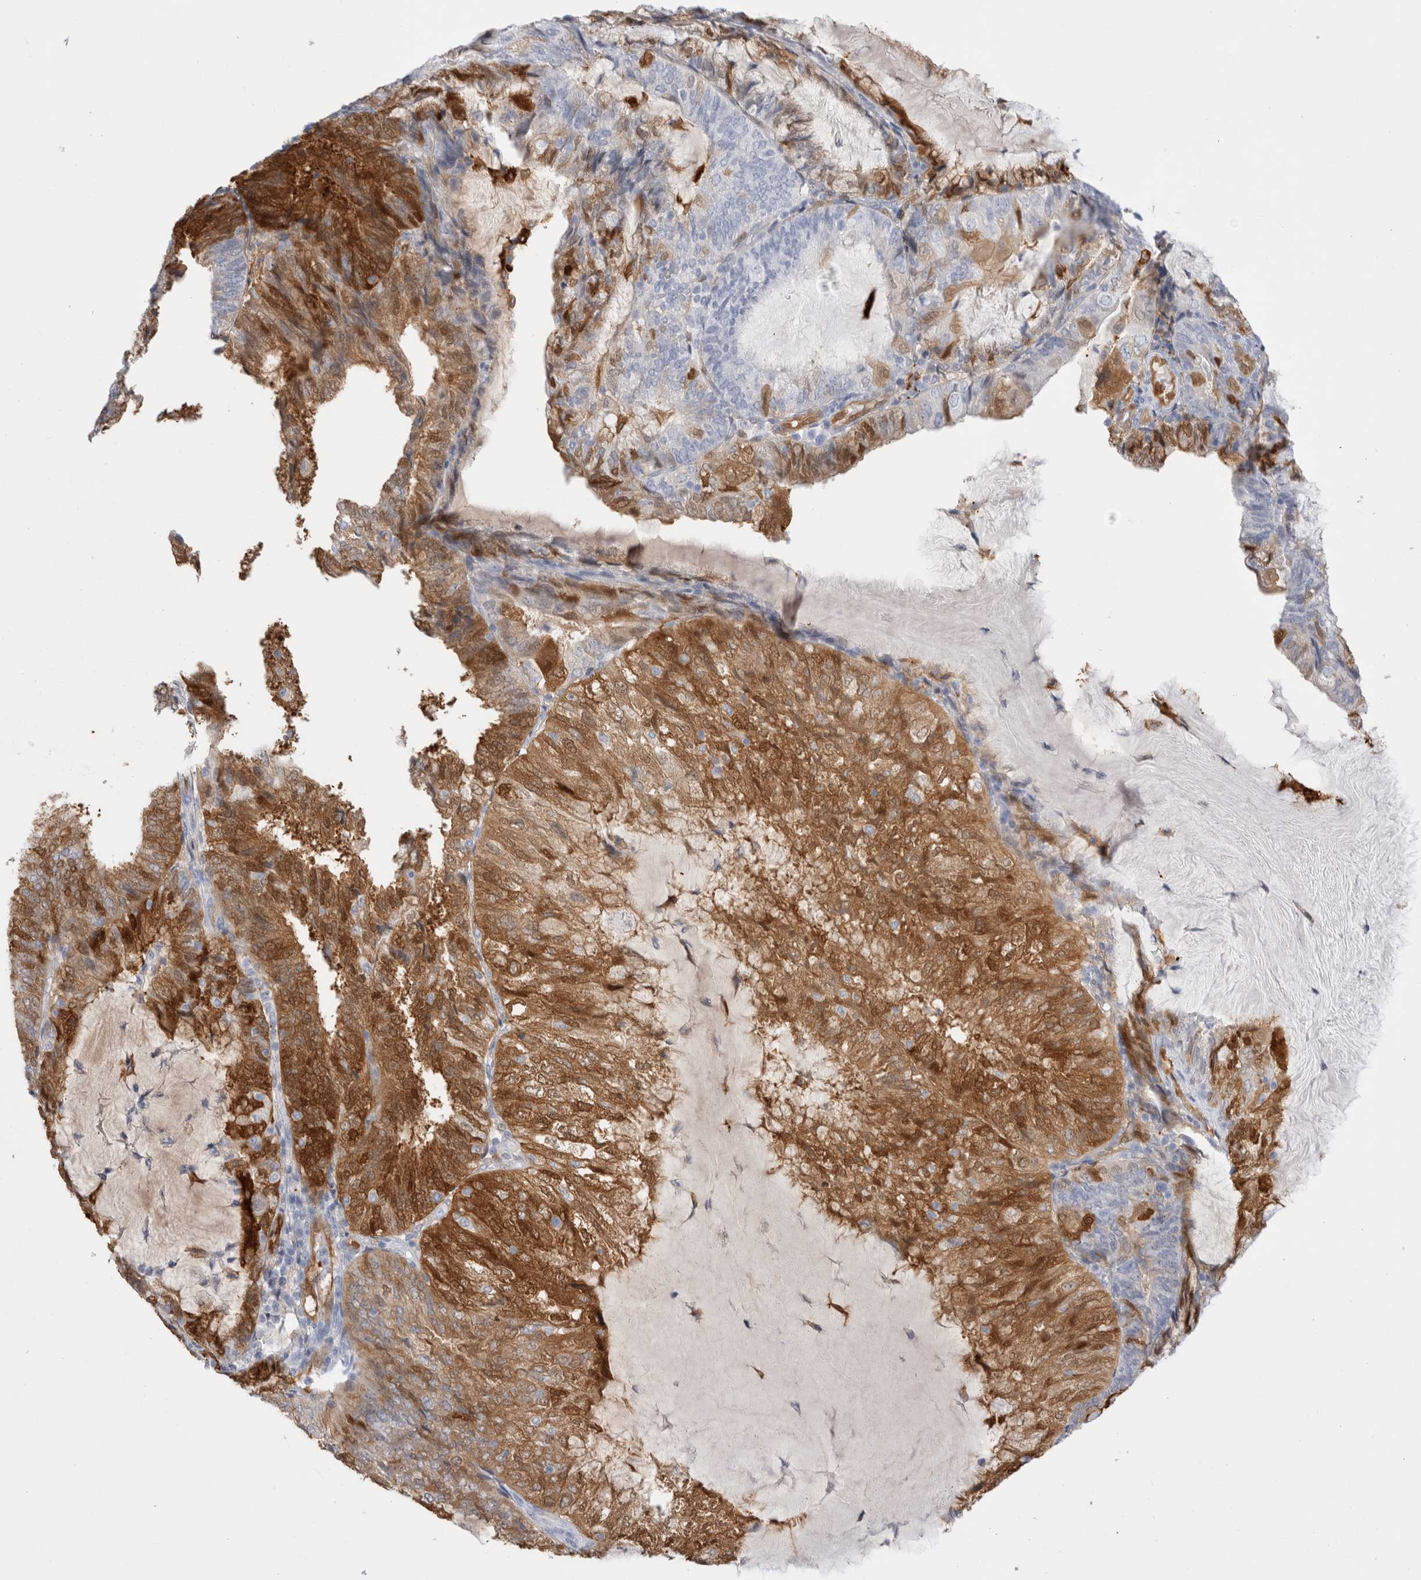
{"staining": {"intensity": "moderate", "quantity": "25%-75%", "location": "cytoplasmic/membranous"}, "tissue": "endometrial cancer", "cell_type": "Tumor cells", "image_type": "cancer", "snomed": [{"axis": "morphology", "description": "Adenocarcinoma, NOS"}, {"axis": "topography", "description": "Endometrium"}], "caption": "Endometrial cancer (adenocarcinoma) stained for a protein demonstrates moderate cytoplasmic/membranous positivity in tumor cells. (IHC, brightfield microscopy, high magnification).", "gene": "NAPEPLD", "patient": {"sex": "female", "age": 81}}